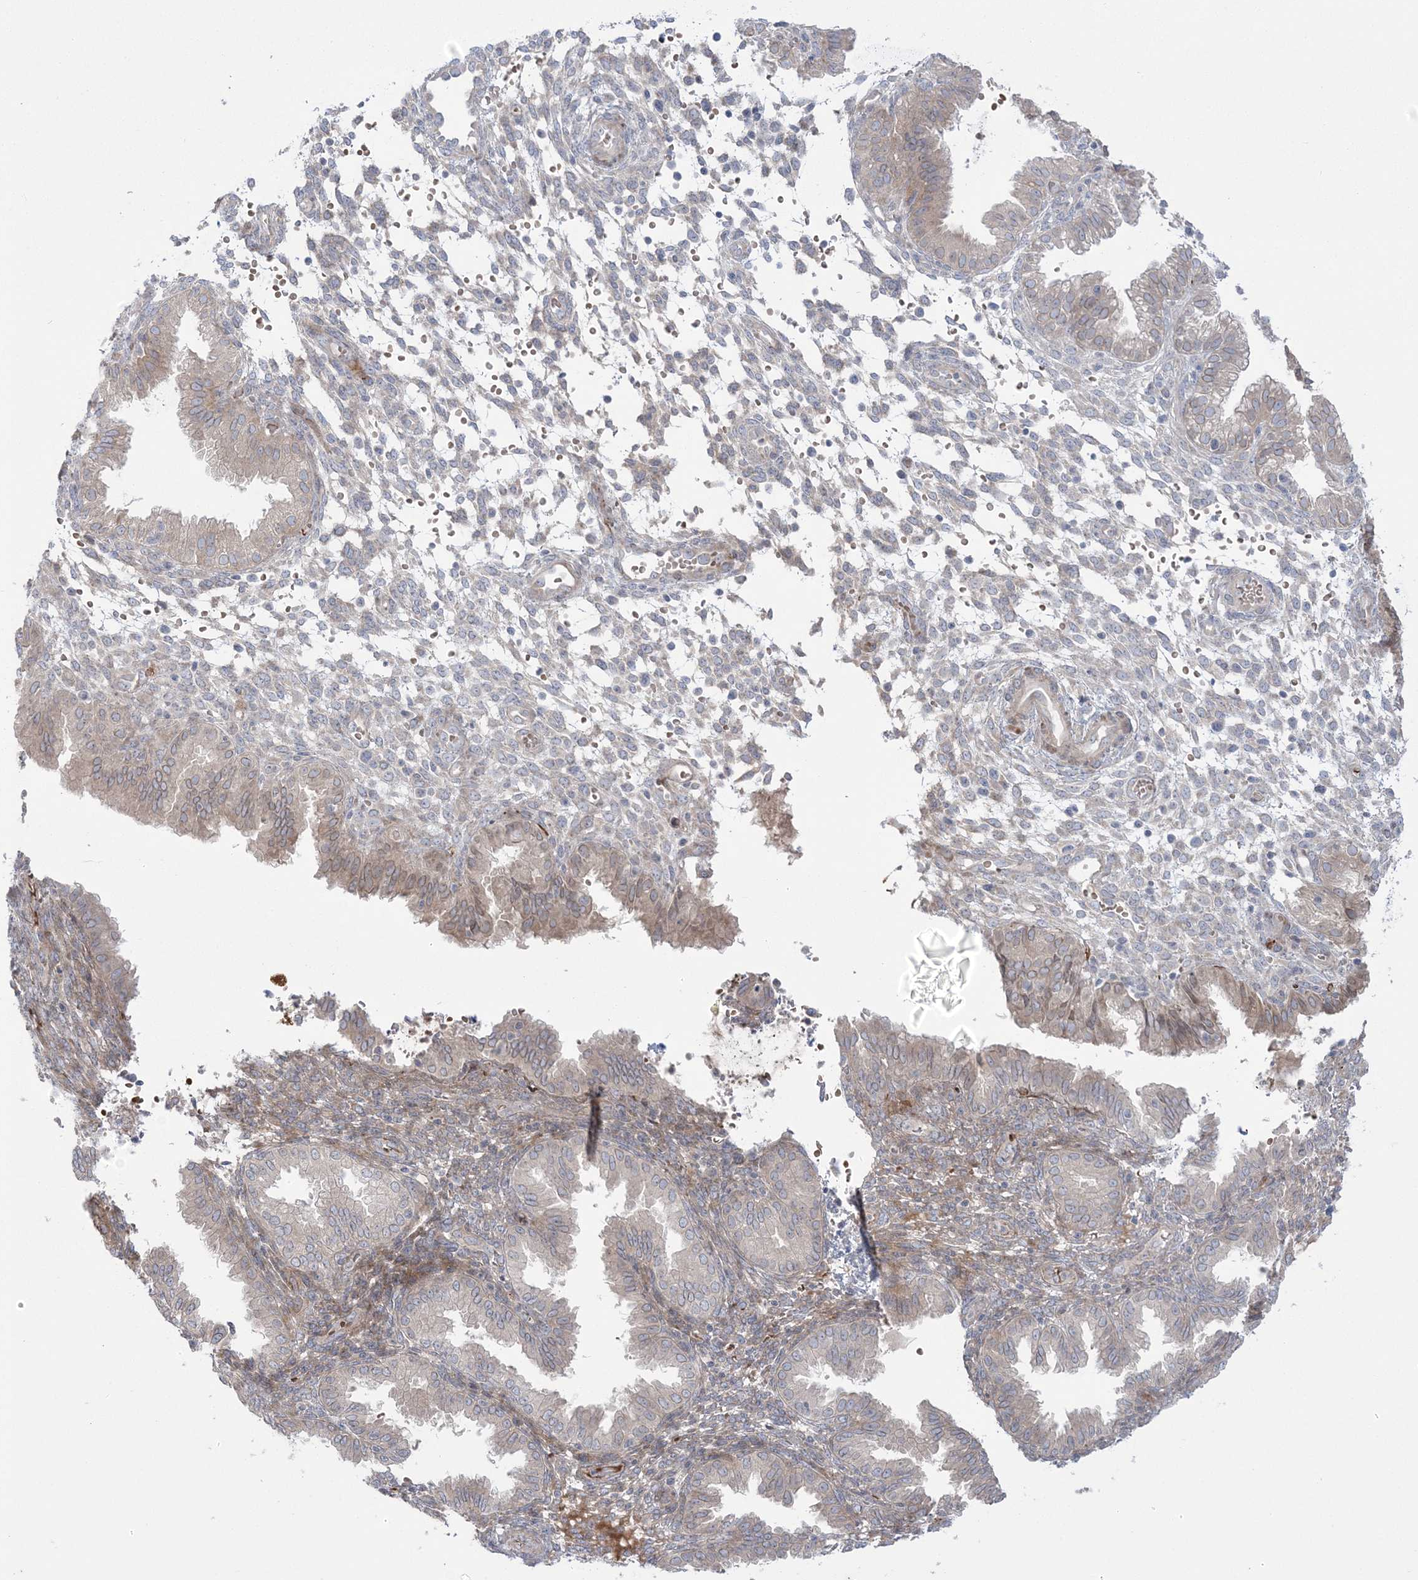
{"staining": {"intensity": "moderate", "quantity": "25%-75%", "location": "cytoplasmic/membranous"}, "tissue": "endometrium", "cell_type": "Cells in endometrial stroma", "image_type": "normal", "snomed": [{"axis": "morphology", "description": "Normal tissue, NOS"}, {"axis": "topography", "description": "Endometrium"}], "caption": "The photomicrograph demonstrates a brown stain indicating the presence of a protein in the cytoplasmic/membranous of cells in endometrial stroma in endometrium. (Brightfield microscopy of DAB IHC at high magnification).", "gene": "NUDT9", "patient": {"sex": "female", "age": 33}}